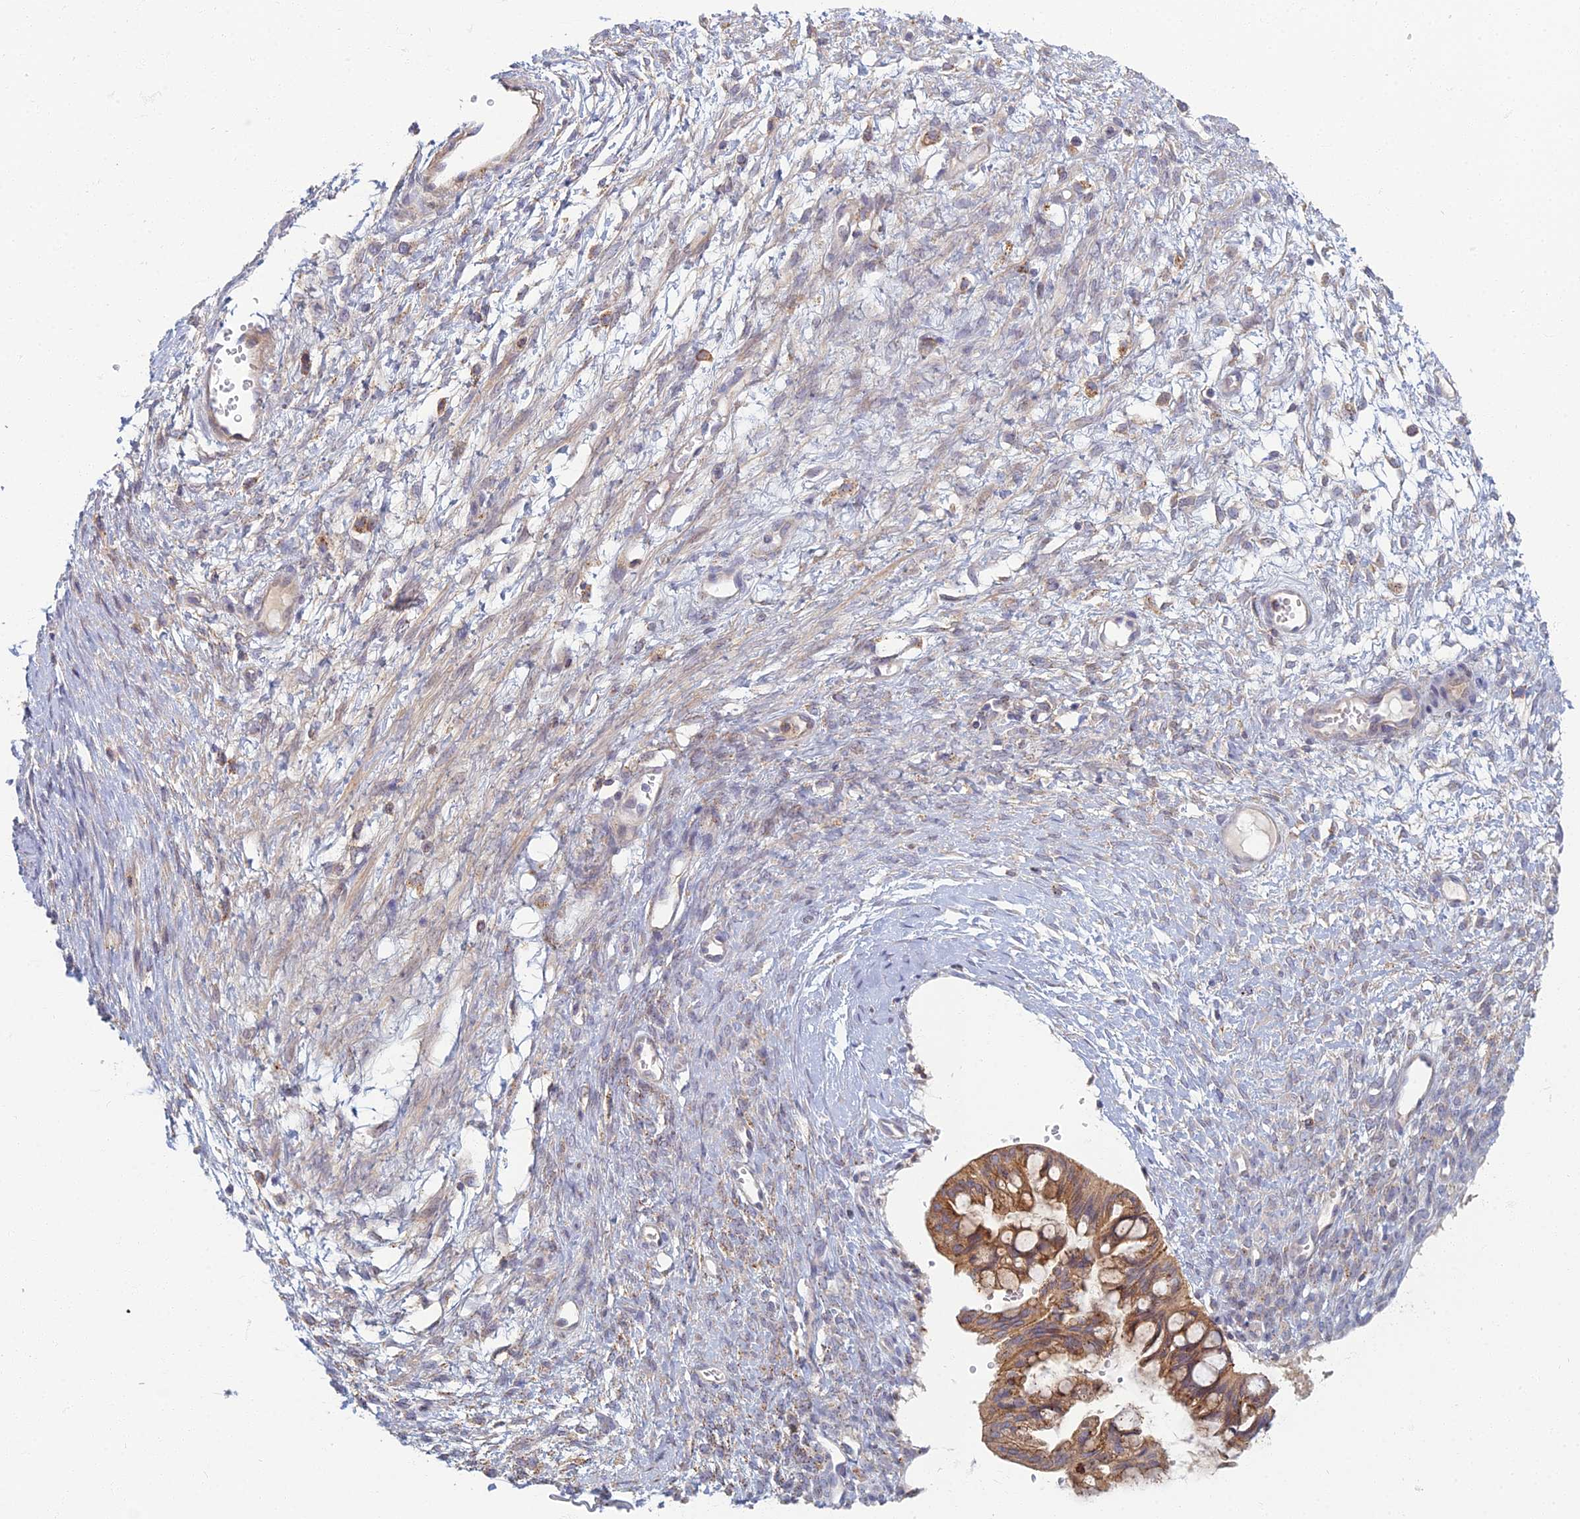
{"staining": {"intensity": "strong", "quantity": ">75%", "location": "cytoplasmic/membranous"}, "tissue": "ovarian cancer", "cell_type": "Tumor cells", "image_type": "cancer", "snomed": [{"axis": "morphology", "description": "Cystadenocarcinoma, mucinous, NOS"}, {"axis": "topography", "description": "Ovary"}], "caption": "Immunohistochemistry histopathology image of neoplastic tissue: mucinous cystadenocarcinoma (ovarian) stained using IHC reveals high levels of strong protein expression localized specifically in the cytoplasmic/membranous of tumor cells, appearing as a cytoplasmic/membranous brown color.", "gene": "CHMP4B", "patient": {"sex": "female", "age": 73}}